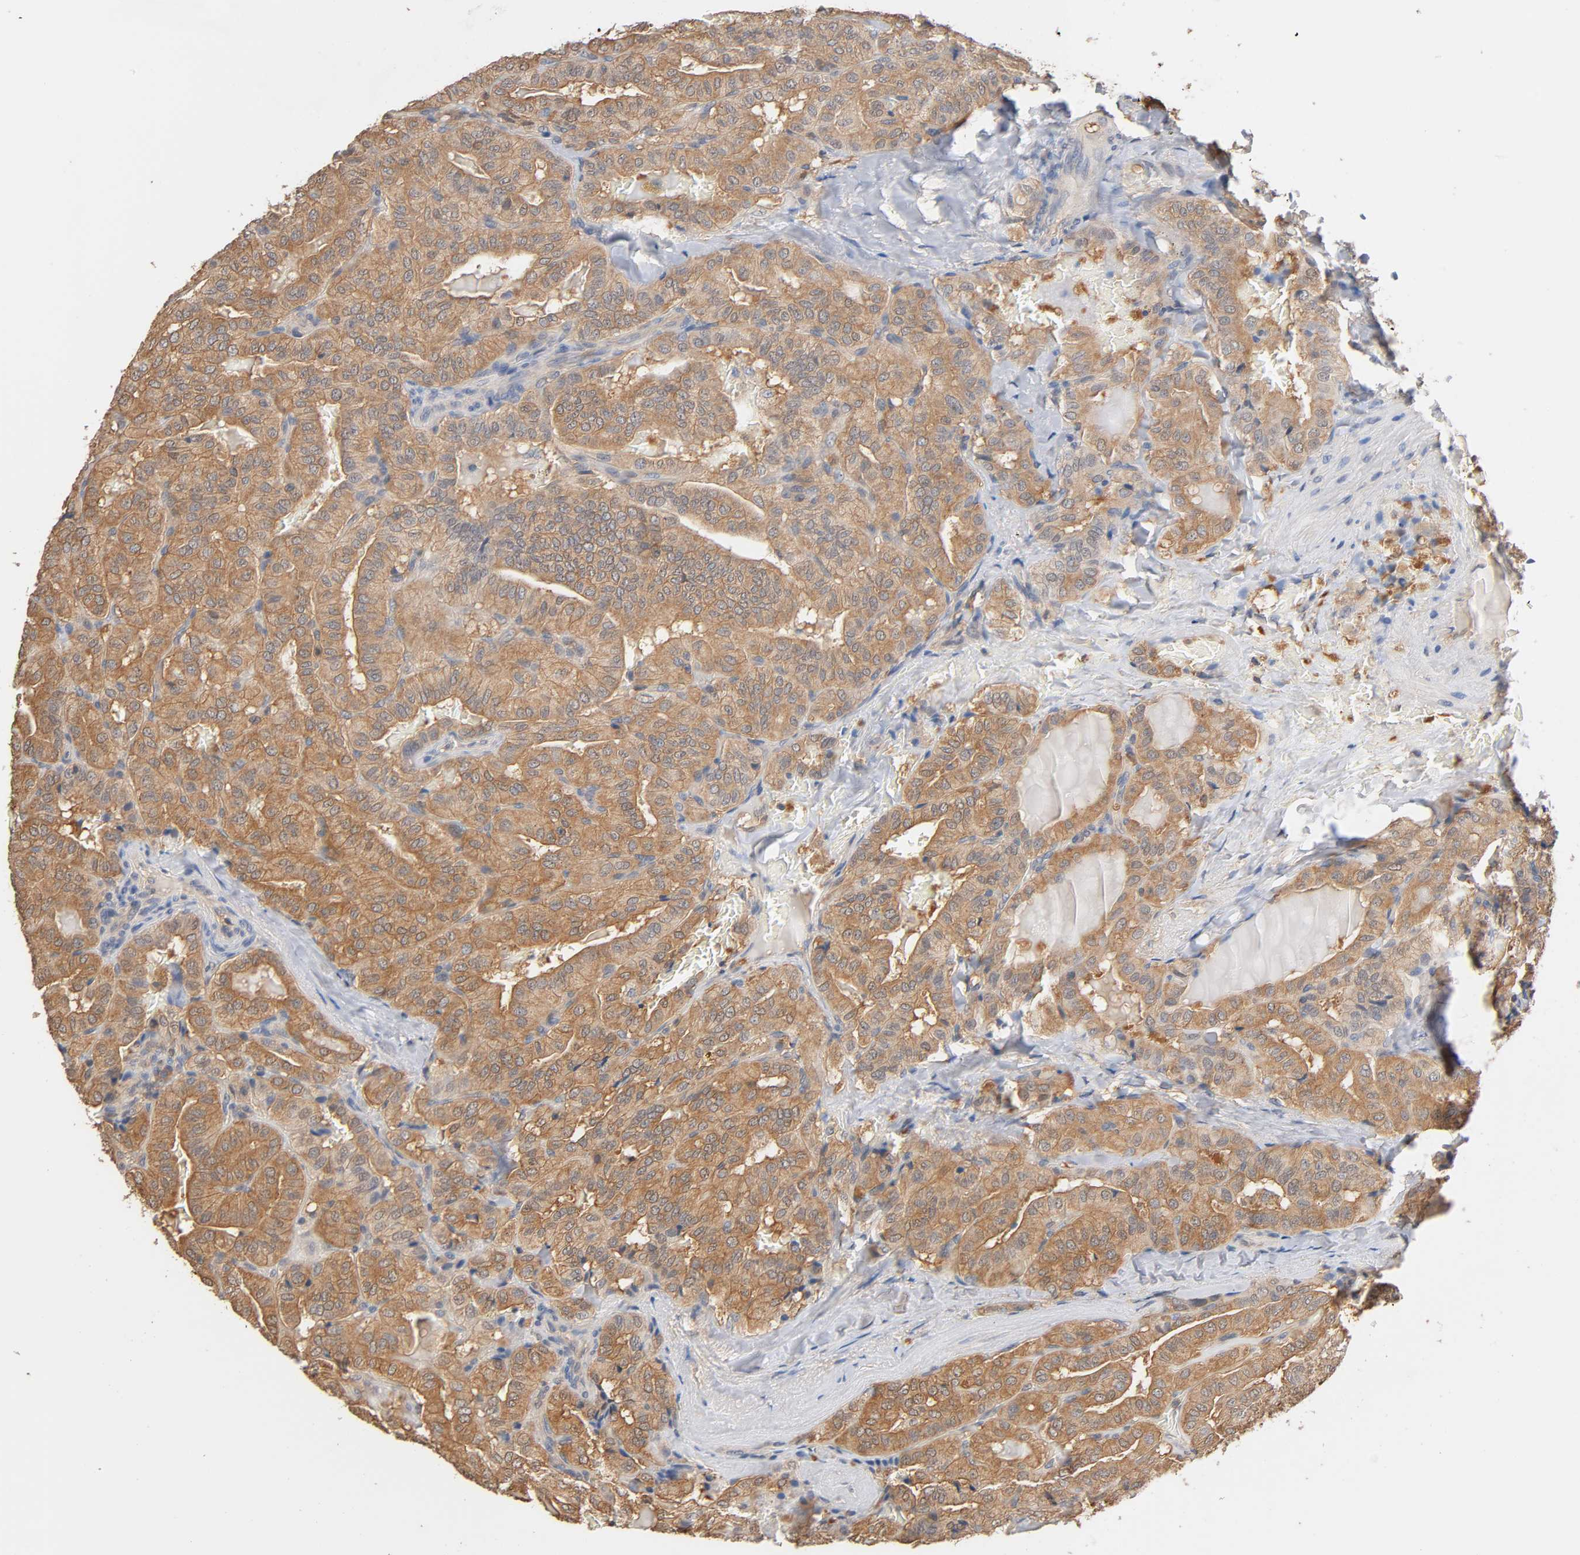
{"staining": {"intensity": "moderate", "quantity": ">75%", "location": "cytoplasmic/membranous"}, "tissue": "thyroid cancer", "cell_type": "Tumor cells", "image_type": "cancer", "snomed": [{"axis": "morphology", "description": "Papillary adenocarcinoma, NOS"}, {"axis": "topography", "description": "Thyroid gland"}], "caption": "Protein staining of thyroid cancer (papillary adenocarcinoma) tissue exhibits moderate cytoplasmic/membranous positivity in approximately >75% of tumor cells. Using DAB (brown) and hematoxylin (blue) stains, captured at high magnification using brightfield microscopy.", "gene": "ALDOA", "patient": {"sex": "male", "age": 77}}